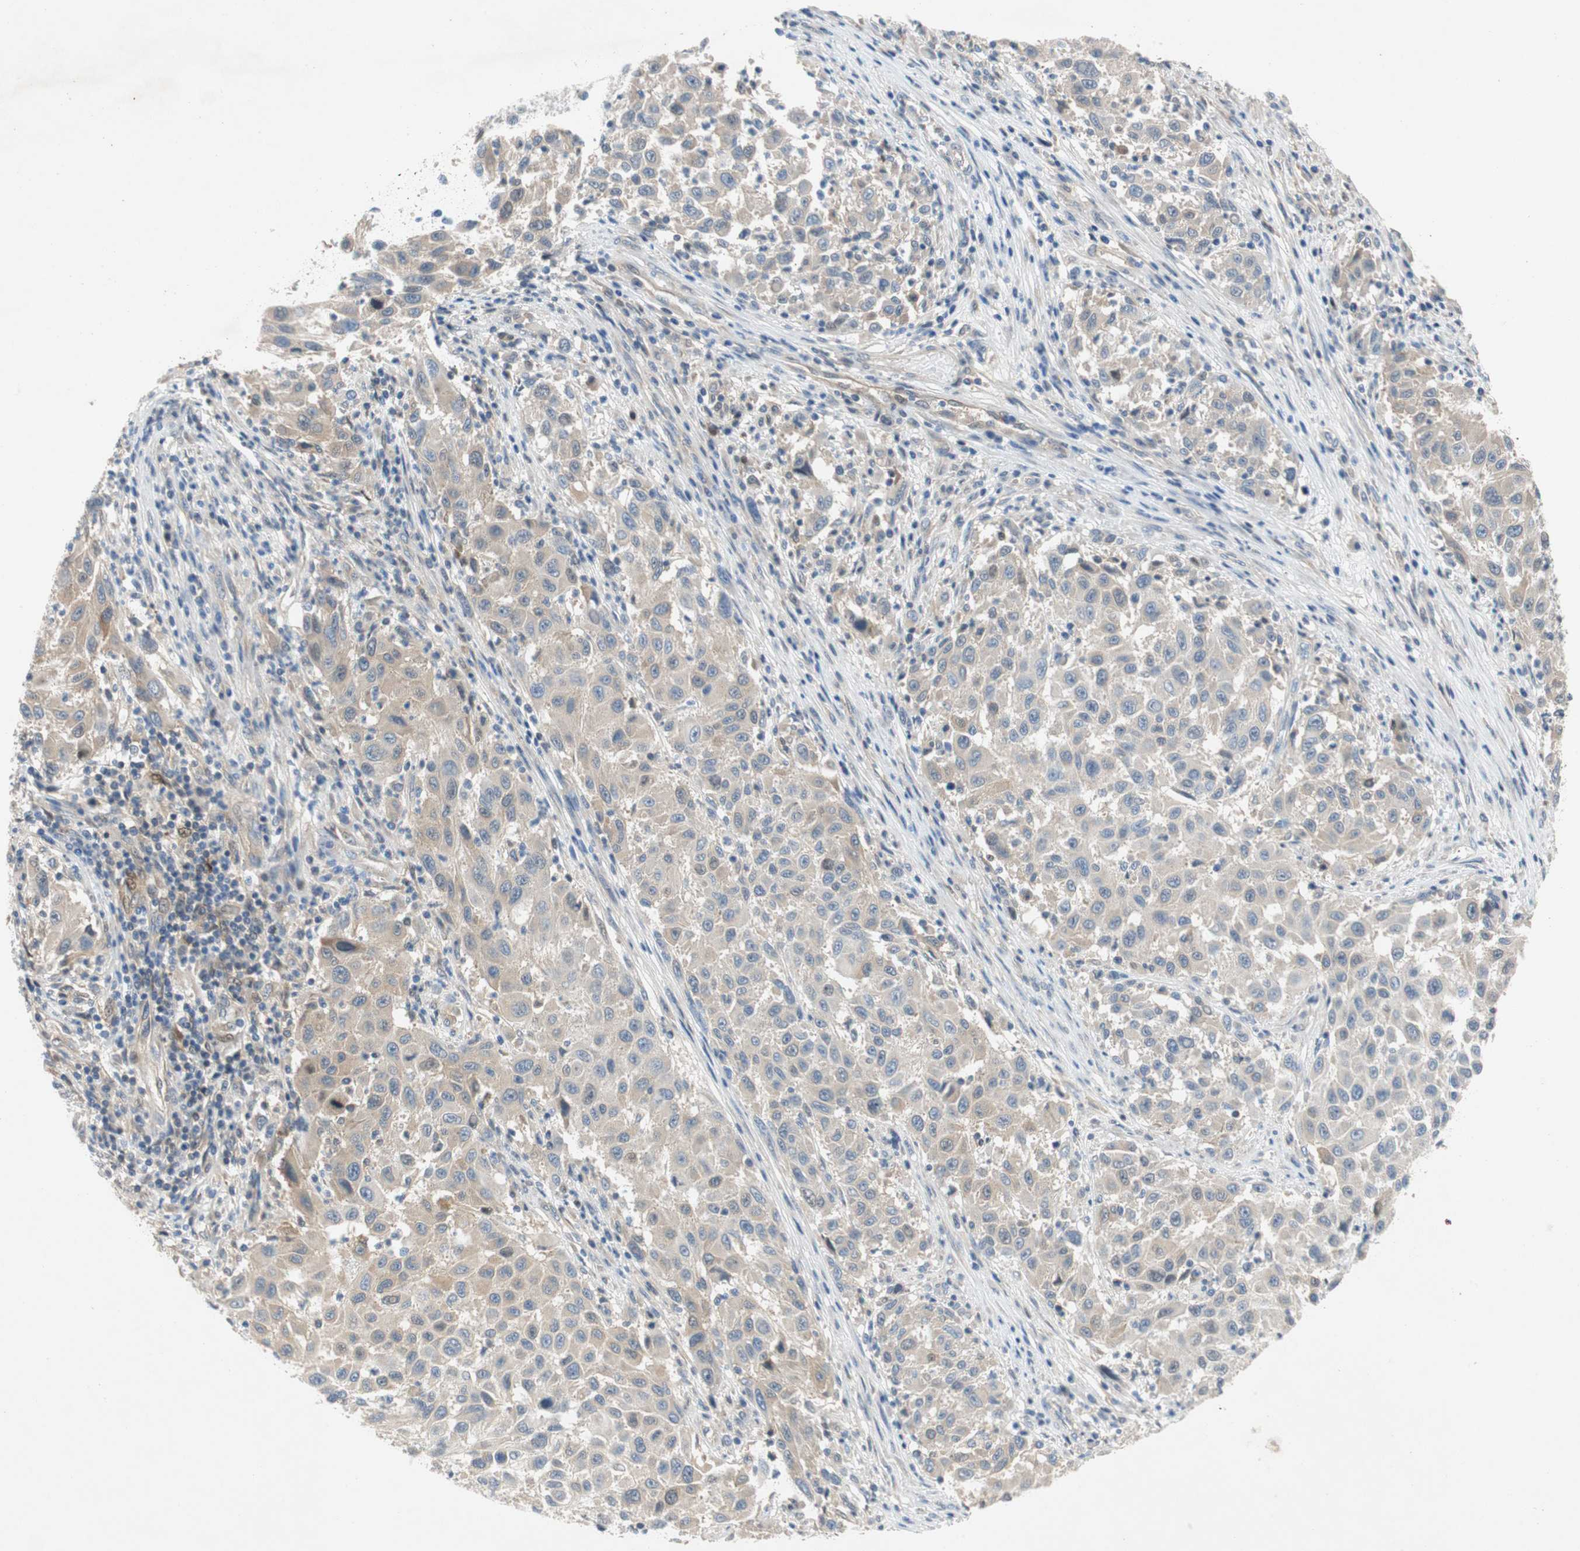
{"staining": {"intensity": "negative", "quantity": "none", "location": "none"}, "tissue": "melanoma", "cell_type": "Tumor cells", "image_type": "cancer", "snomed": [{"axis": "morphology", "description": "Malignant melanoma, Metastatic site"}, {"axis": "topography", "description": "Lymph node"}], "caption": "Micrograph shows no significant protein positivity in tumor cells of melanoma.", "gene": "RELB", "patient": {"sex": "male", "age": 61}}